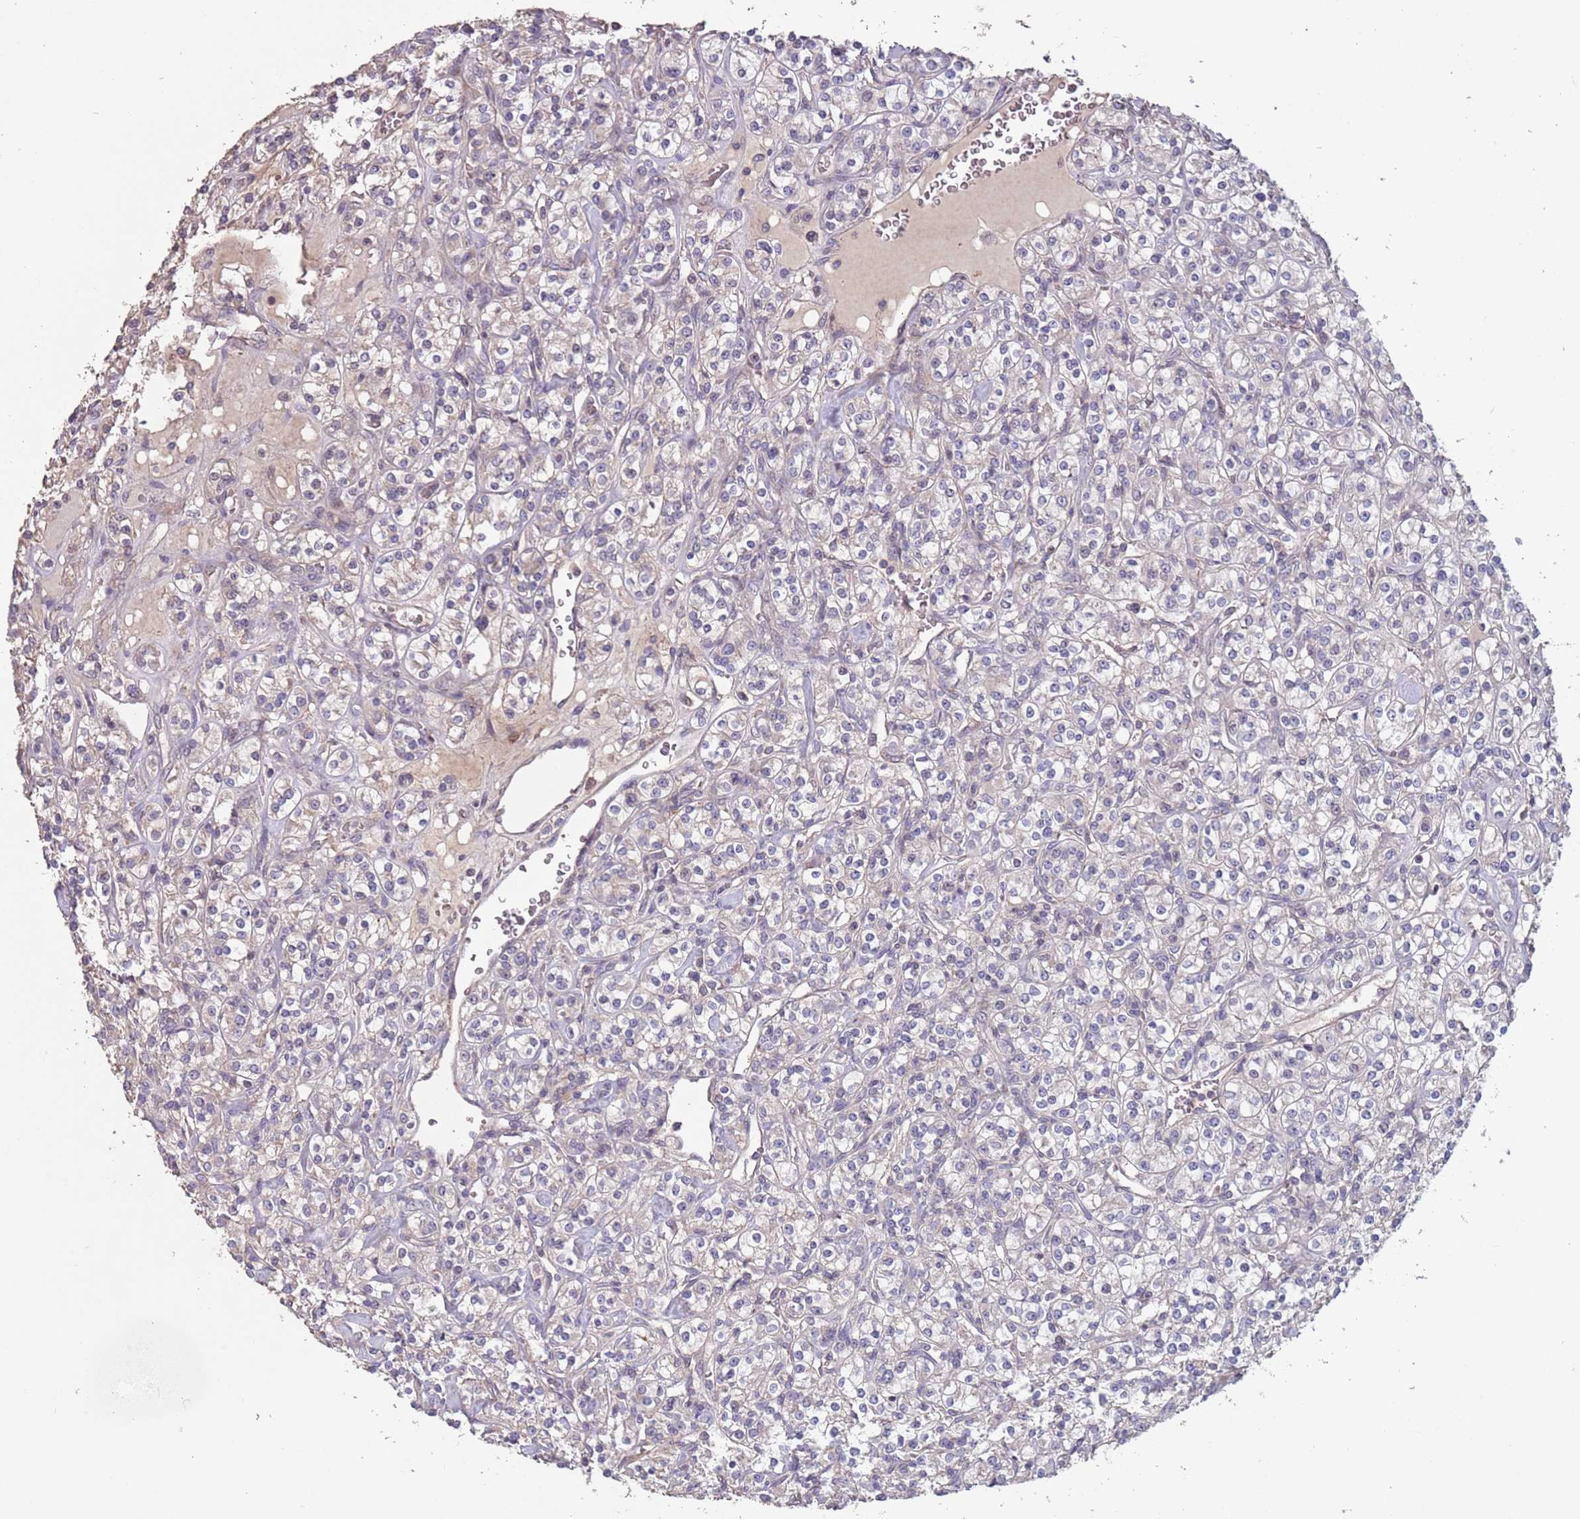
{"staining": {"intensity": "weak", "quantity": "<25%", "location": "cytoplasmic/membranous"}, "tissue": "renal cancer", "cell_type": "Tumor cells", "image_type": "cancer", "snomed": [{"axis": "morphology", "description": "Adenocarcinoma, NOS"}, {"axis": "topography", "description": "Kidney"}], "caption": "IHC image of human adenocarcinoma (renal) stained for a protein (brown), which reveals no staining in tumor cells.", "gene": "MBD3L1", "patient": {"sex": "male", "age": 77}}